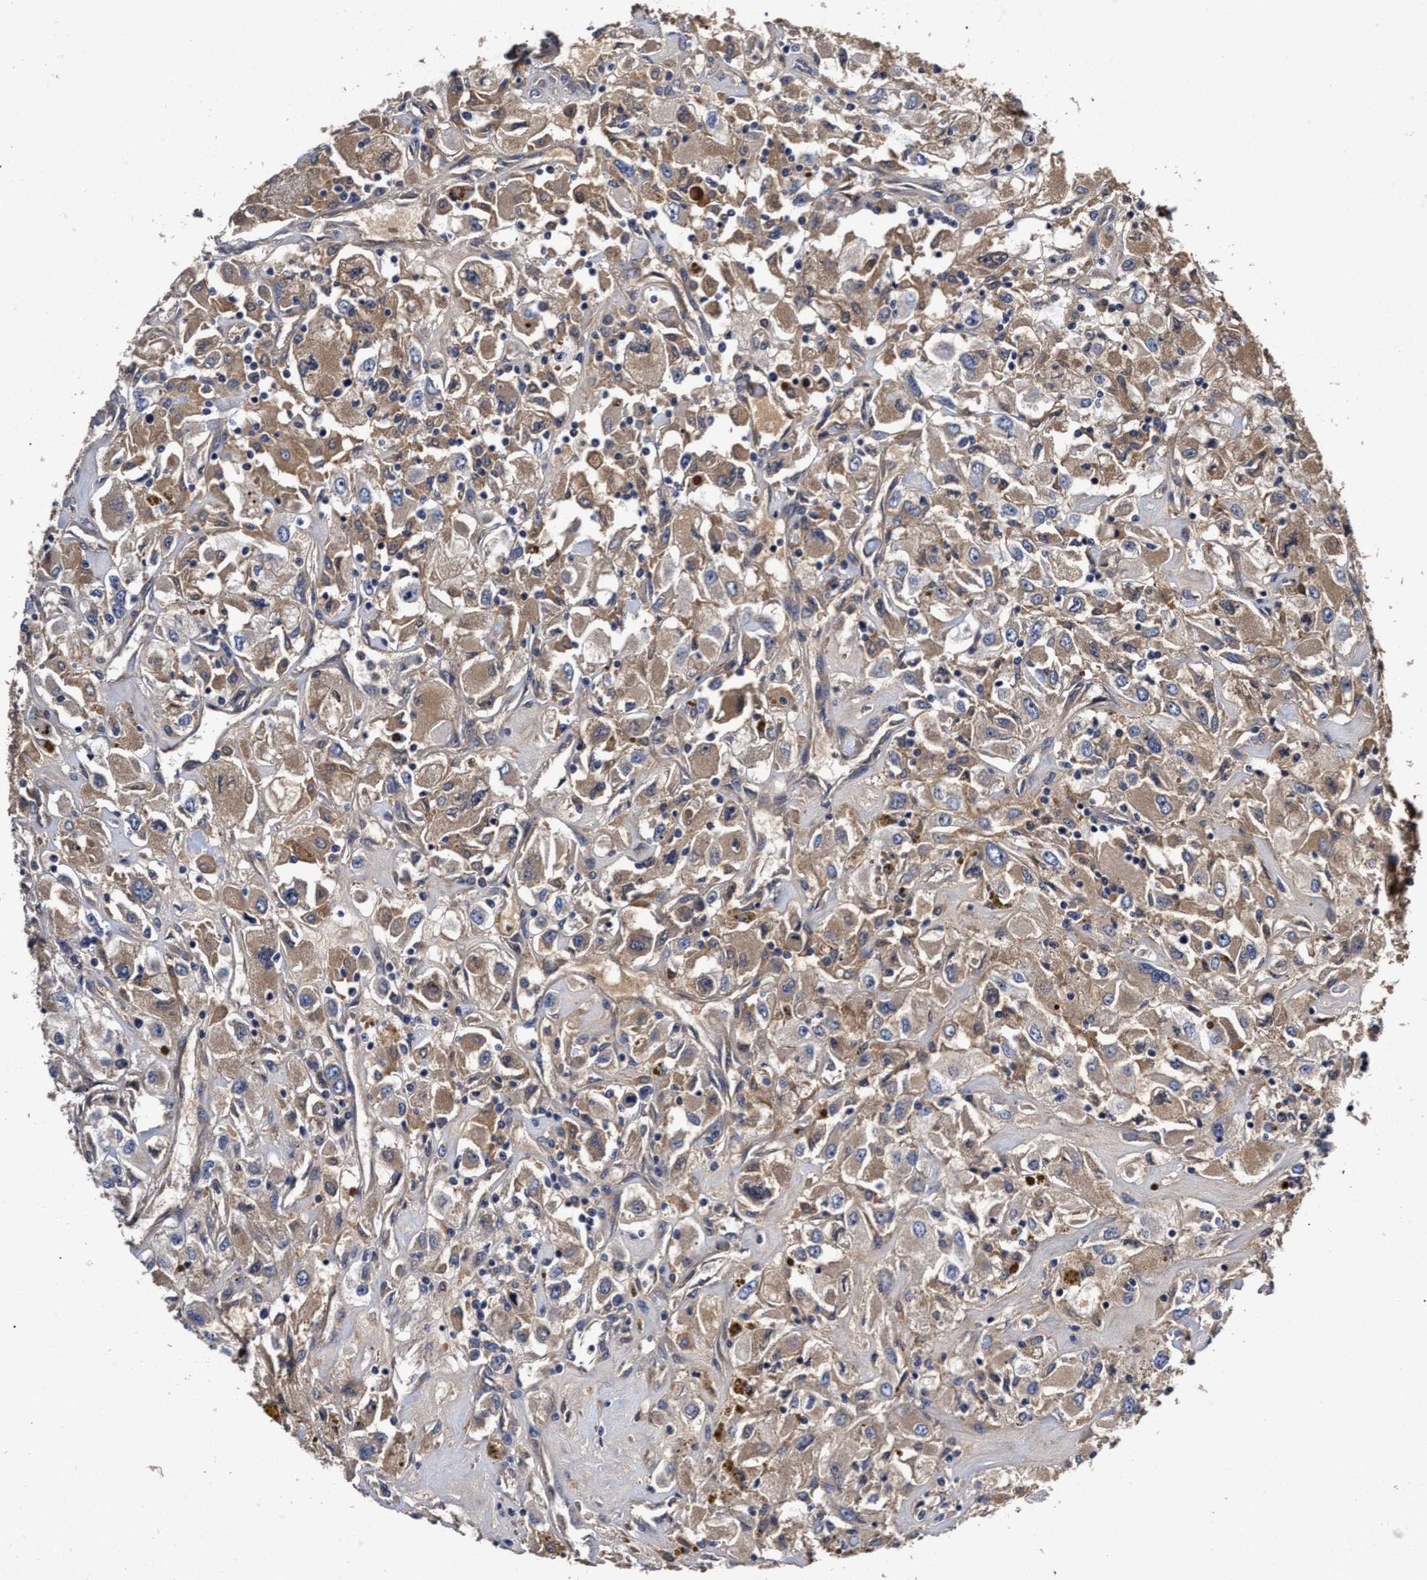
{"staining": {"intensity": "weak", "quantity": "25%-75%", "location": "cytoplasmic/membranous"}, "tissue": "renal cancer", "cell_type": "Tumor cells", "image_type": "cancer", "snomed": [{"axis": "morphology", "description": "Adenocarcinoma, NOS"}, {"axis": "topography", "description": "Kidney"}], "caption": "A photomicrograph showing weak cytoplasmic/membranous positivity in approximately 25%-75% of tumor cells in adenocarcinoma (renal), as visualized by brown immunohistochemical staining.", "gene": "SOCS5", "patient": {"sex": "female", "age": 52}}